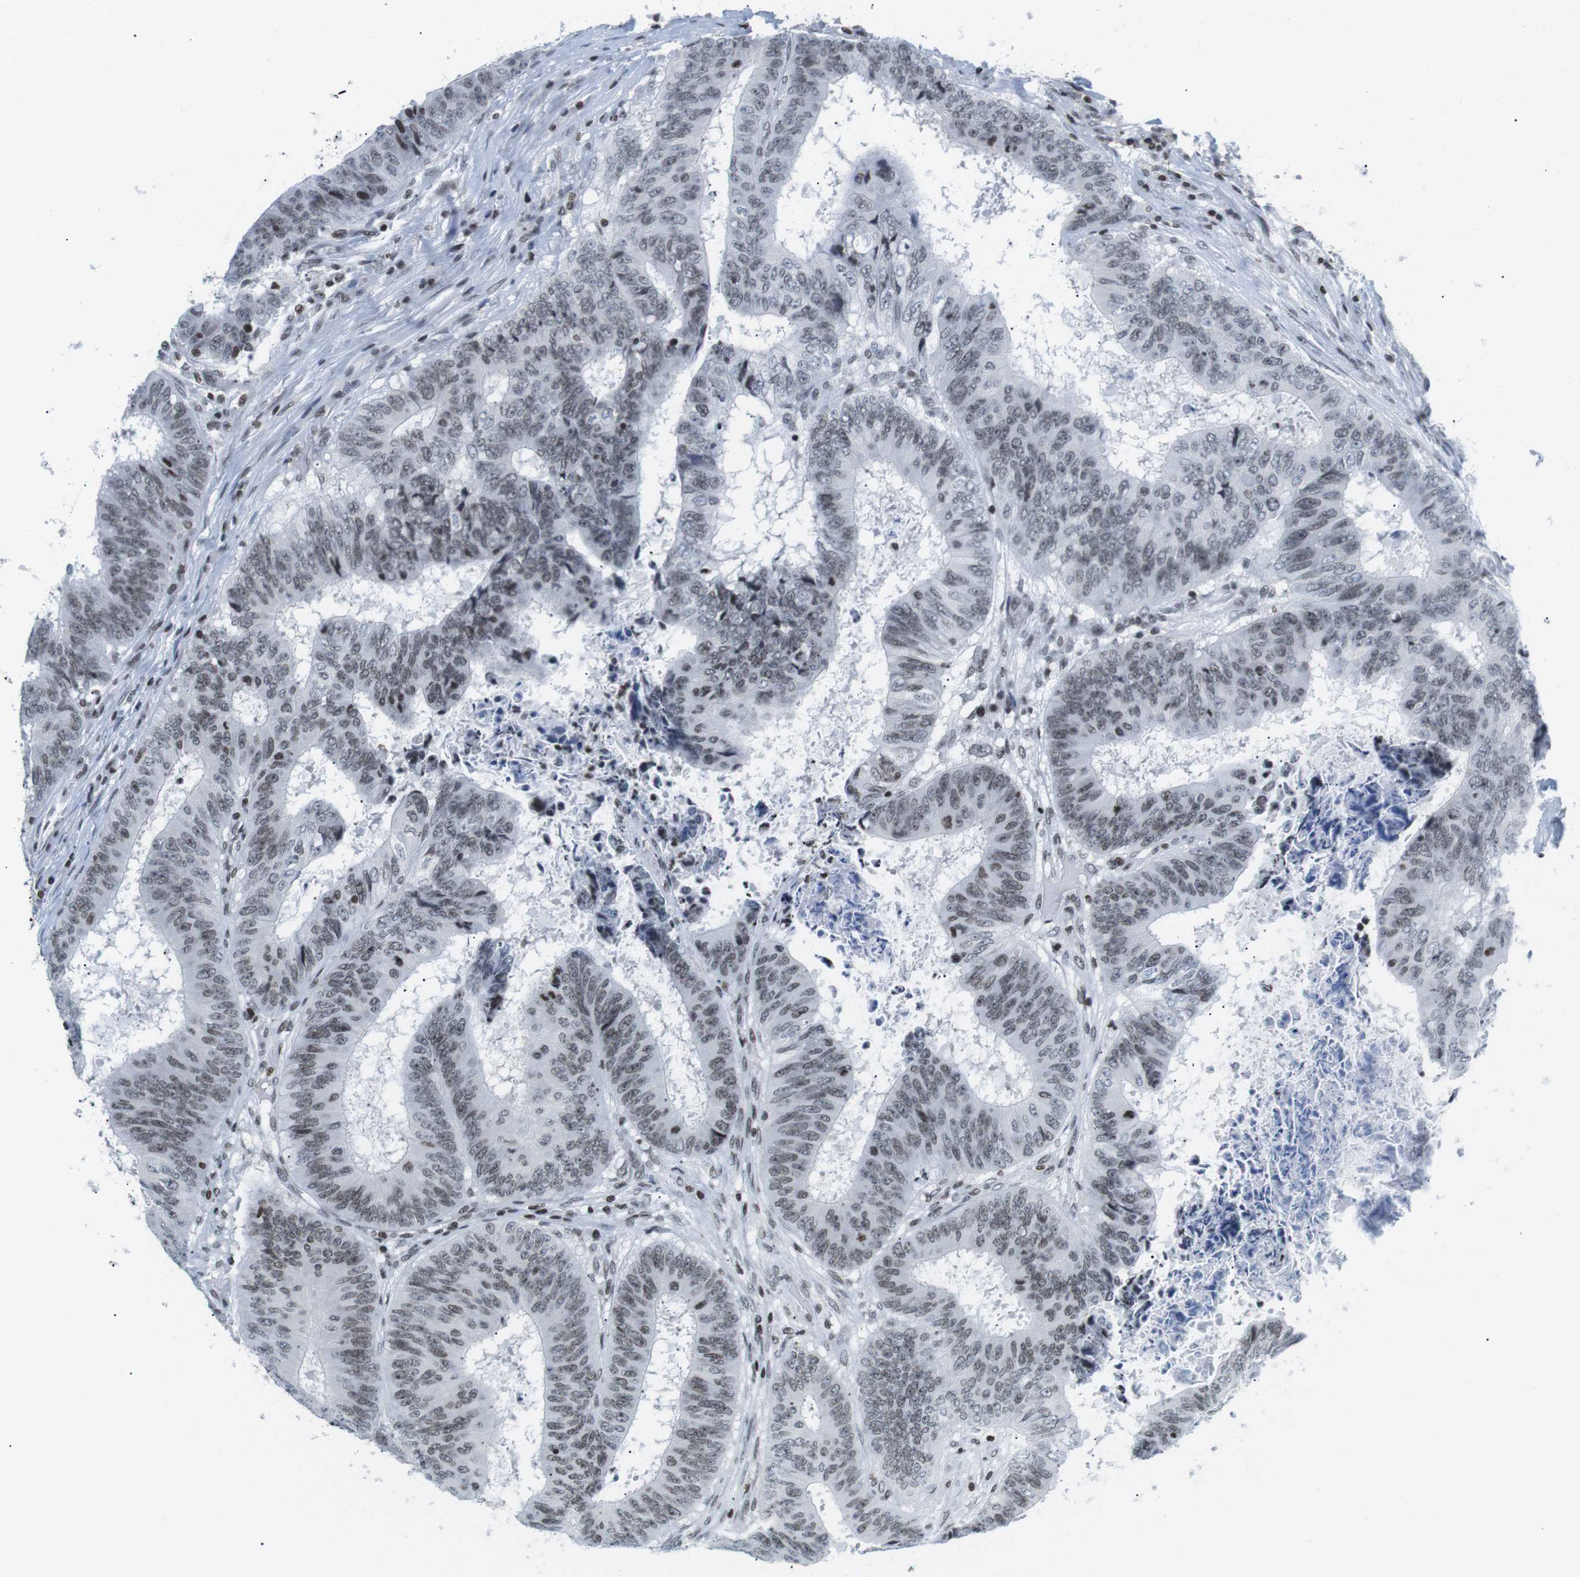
{"staining": {"intensity": "weak", "quantity": "<25%", "location": "nuclear"}, "tissue": "colorectal cancer", "cell_type": "Tumor cells", "image_type": "cancer", "snomed": [{"axis": "morphology", "description": "Adenocarcinoma, NOS"}, {"axis": "topography", "description": "Rectum"}], "caption": "Tumor cells are negative for brown protein staining in colorectal cancer.", "gene": "E2F2", "patient": {"sex": "male", "age": 72}}